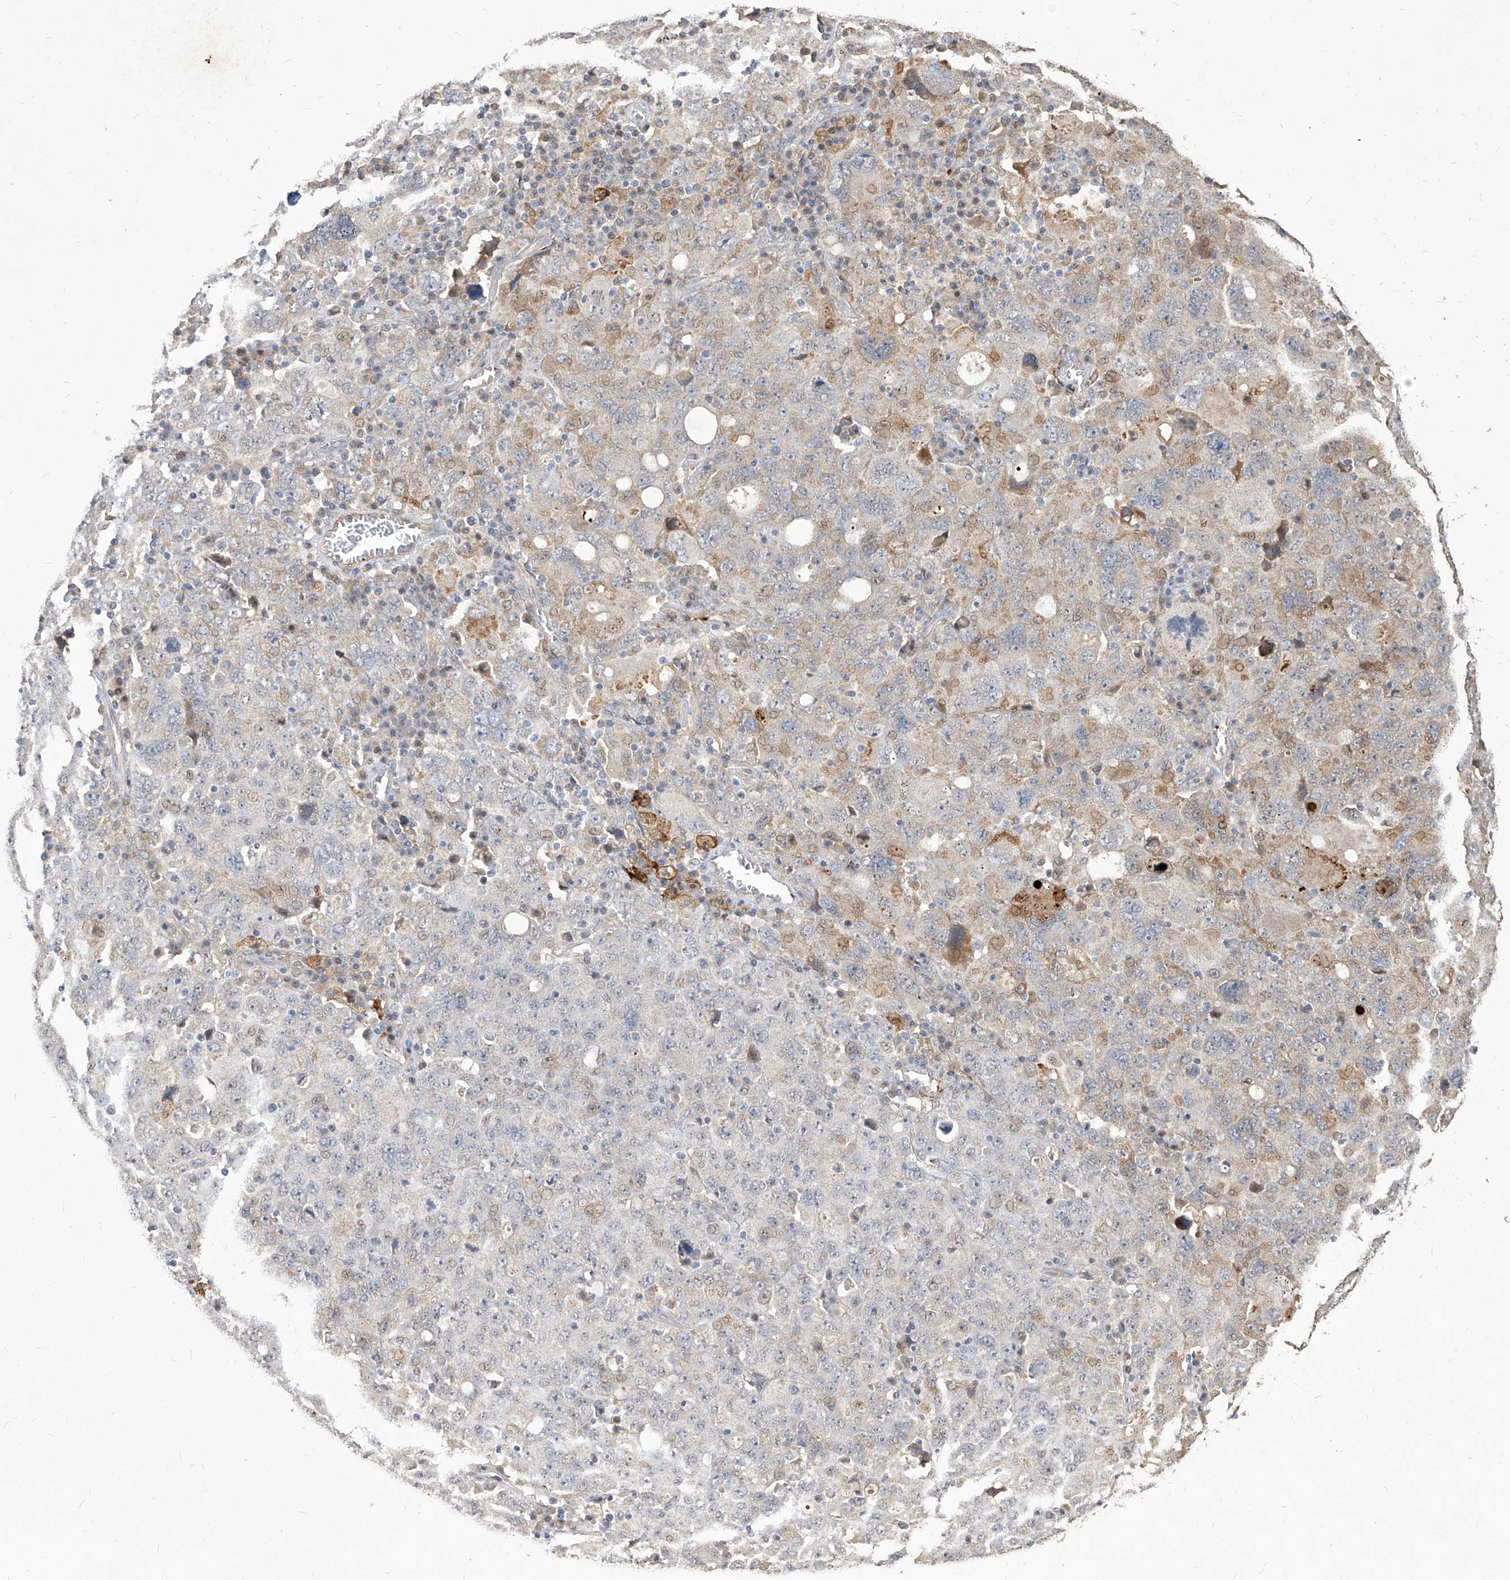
{"staining": {"intensity": "weak", "quantity": "<25%", "location": "cytoplasmic/membranous"}, "tissue": "ovarian cancer", "cell_type": "Tumor cells", "image_type": "cancer", "snomed": [{"axis": "morphology", "description": "Carcinoma, endometroid"}, {"axis": "topography", "description": "Ovary"}], "caption": "Human ovarian endometroid carcinoma stained for a protein using immunohistochemistry demonstrates no staining in tumor cells.", "gene": "FAM83B", "patient": {"sex": "female", "age": 62}}